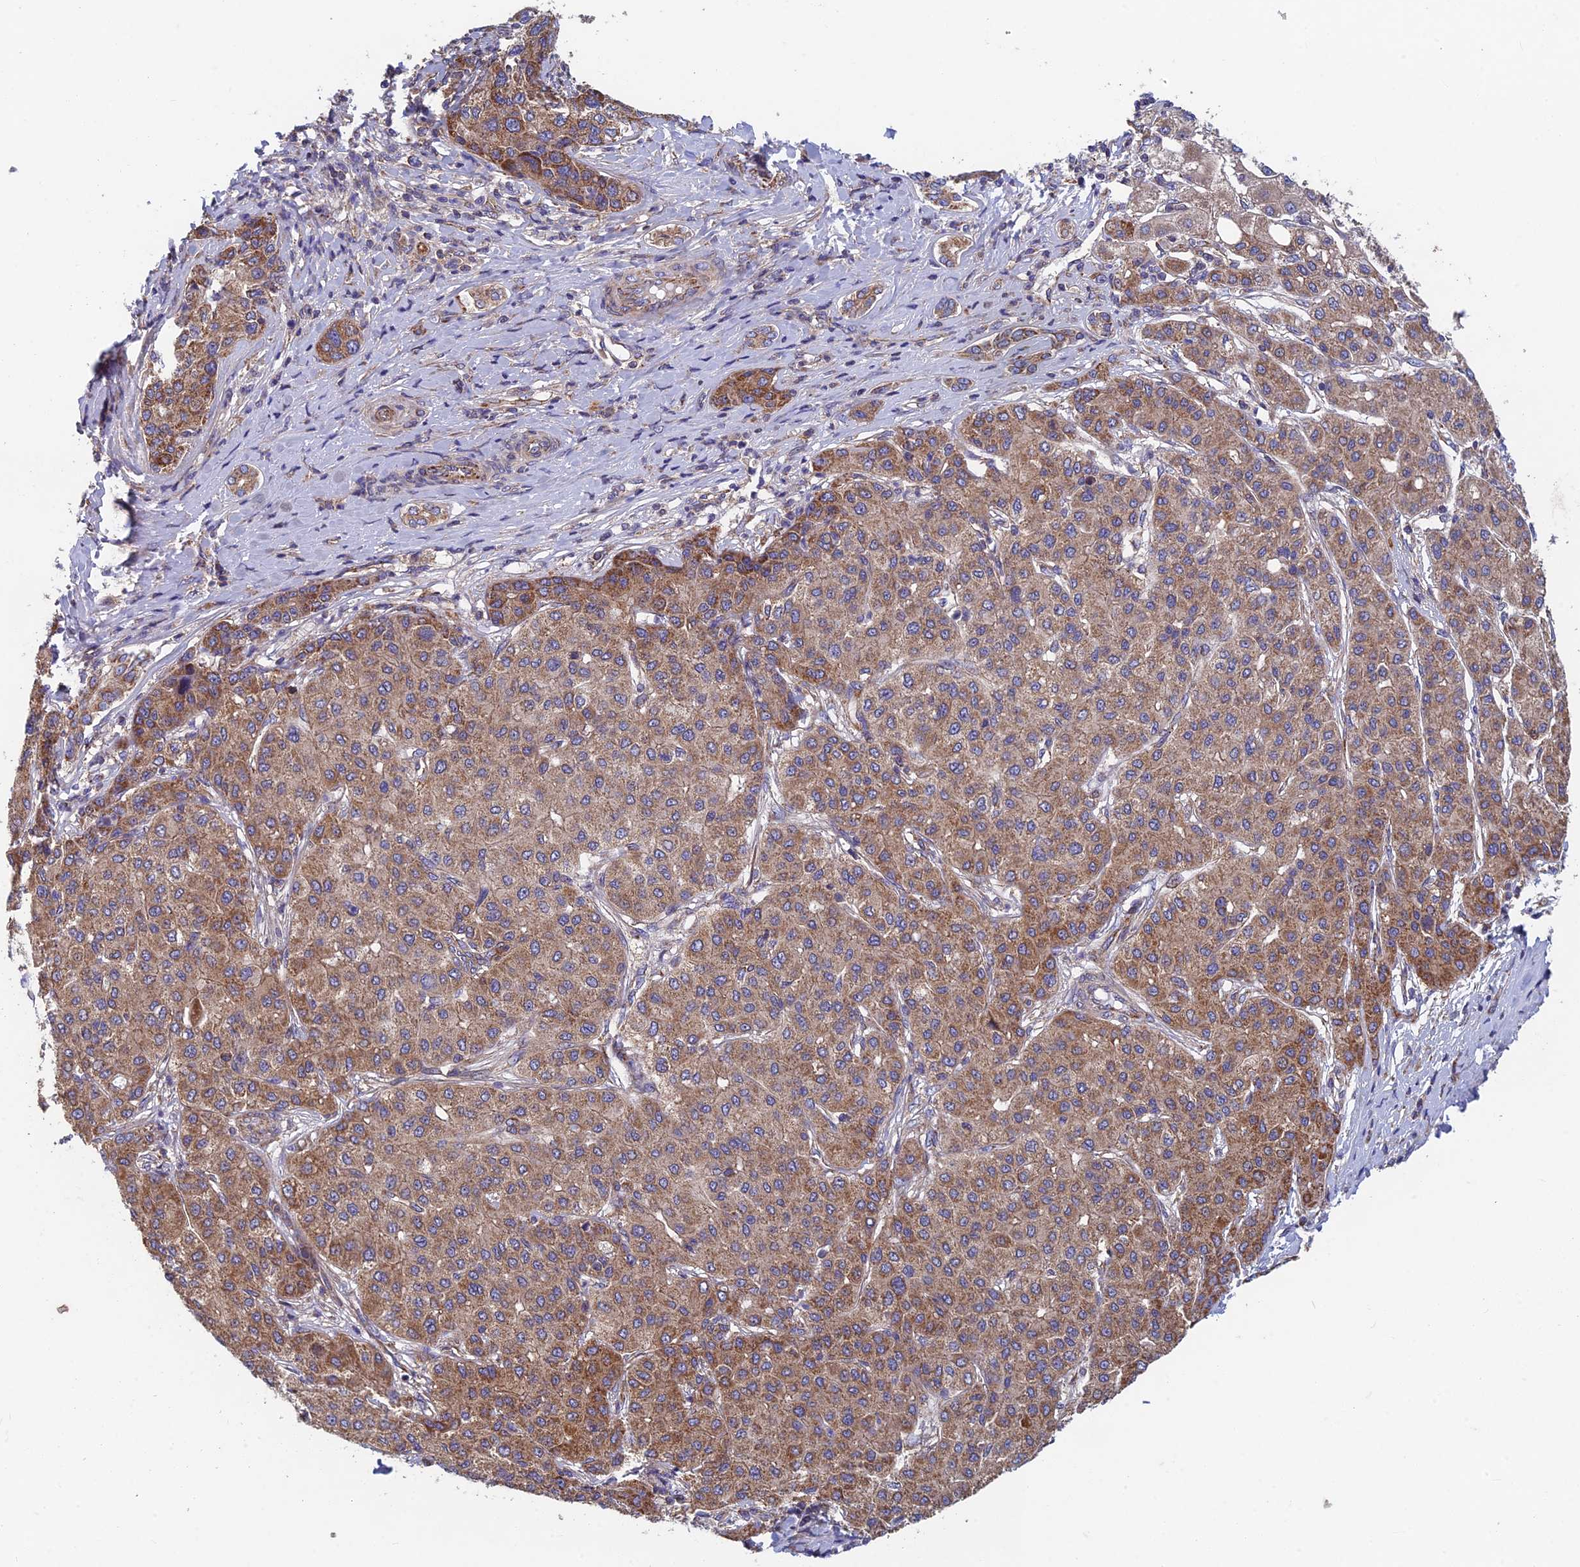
{"staining": {"intensity": "moderate", "quantity": ">75%", "location": "cytoplasmic/membranous"}, "tissue": "liver cancer", "cell_type": "Tumor cells", "image_type": "cancer", "snomed": [{"axis": "morphology", "description": "Carcinoma, Hepatocellular, NOS"}, {"axis": "topography", "description": "Liver"}], "caption": "Human liver hepatocellular carcinoma stained for a protein (brown) demonstrates moderate cytoplasmic/membranous positive expression in about >75% of tumor cells.", "gene": "MRPS9", "patient": {"sex": "male", "age": 65}}